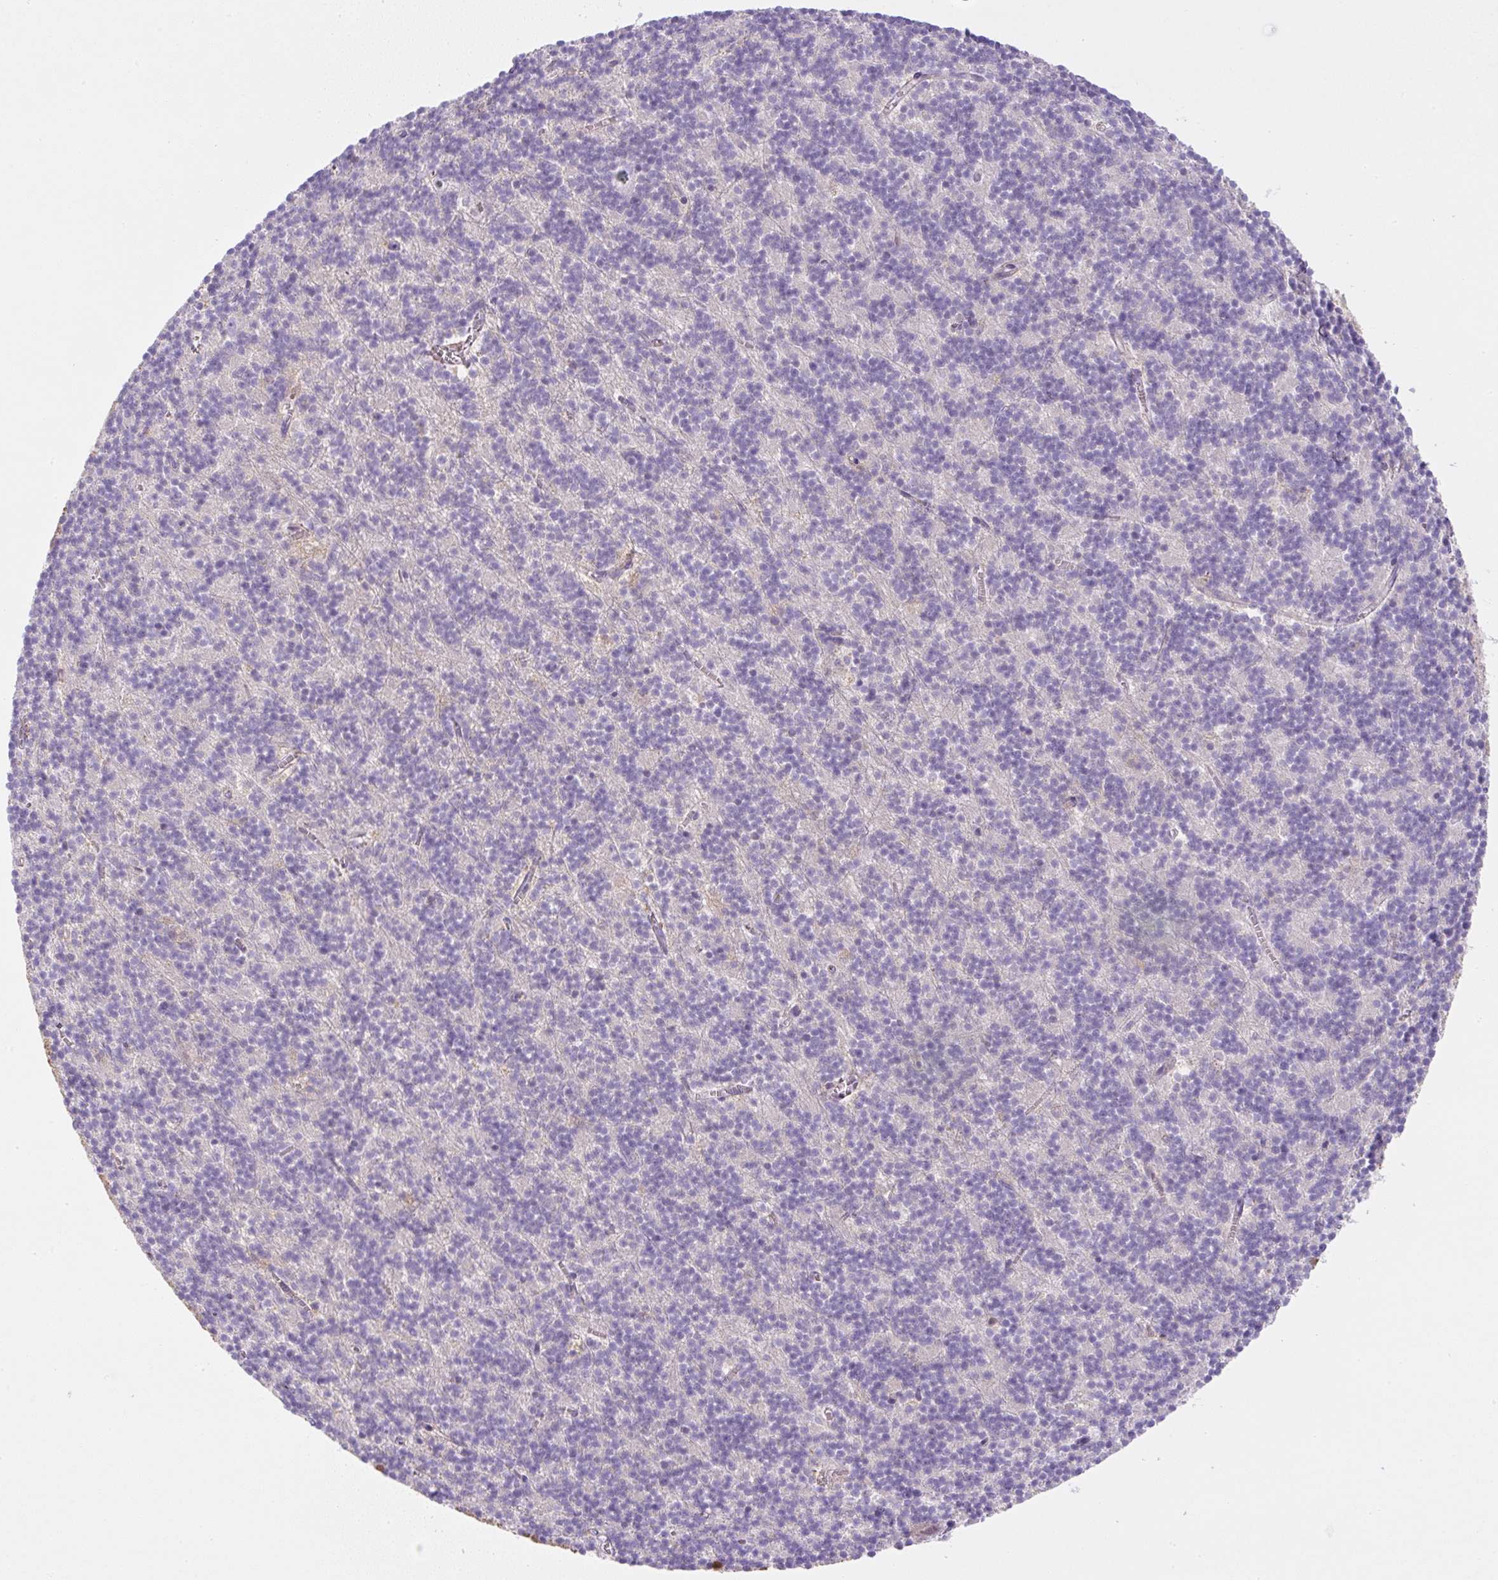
{"staining": {"intensity": "negative", "quantity": "none", "location": "none"}, "tissue": "cerebellum", "cell_type": "Cells in granular layer", "image_type": "normal", "snomed": [{"axis": "morphology", "description": "Normal tissue, NOS"}, {"axis": "topography", "description": "Cerebellum"}], "caption": "Image shows no protein expression in cells in granular layer of normal cerebellum. (DAB (3,3'-diaminobenzidine) immunohistochemistry (IHC), high magnification).", "gene": "PIP5KL1", "patient": {"sex": "male", "age": 54}}